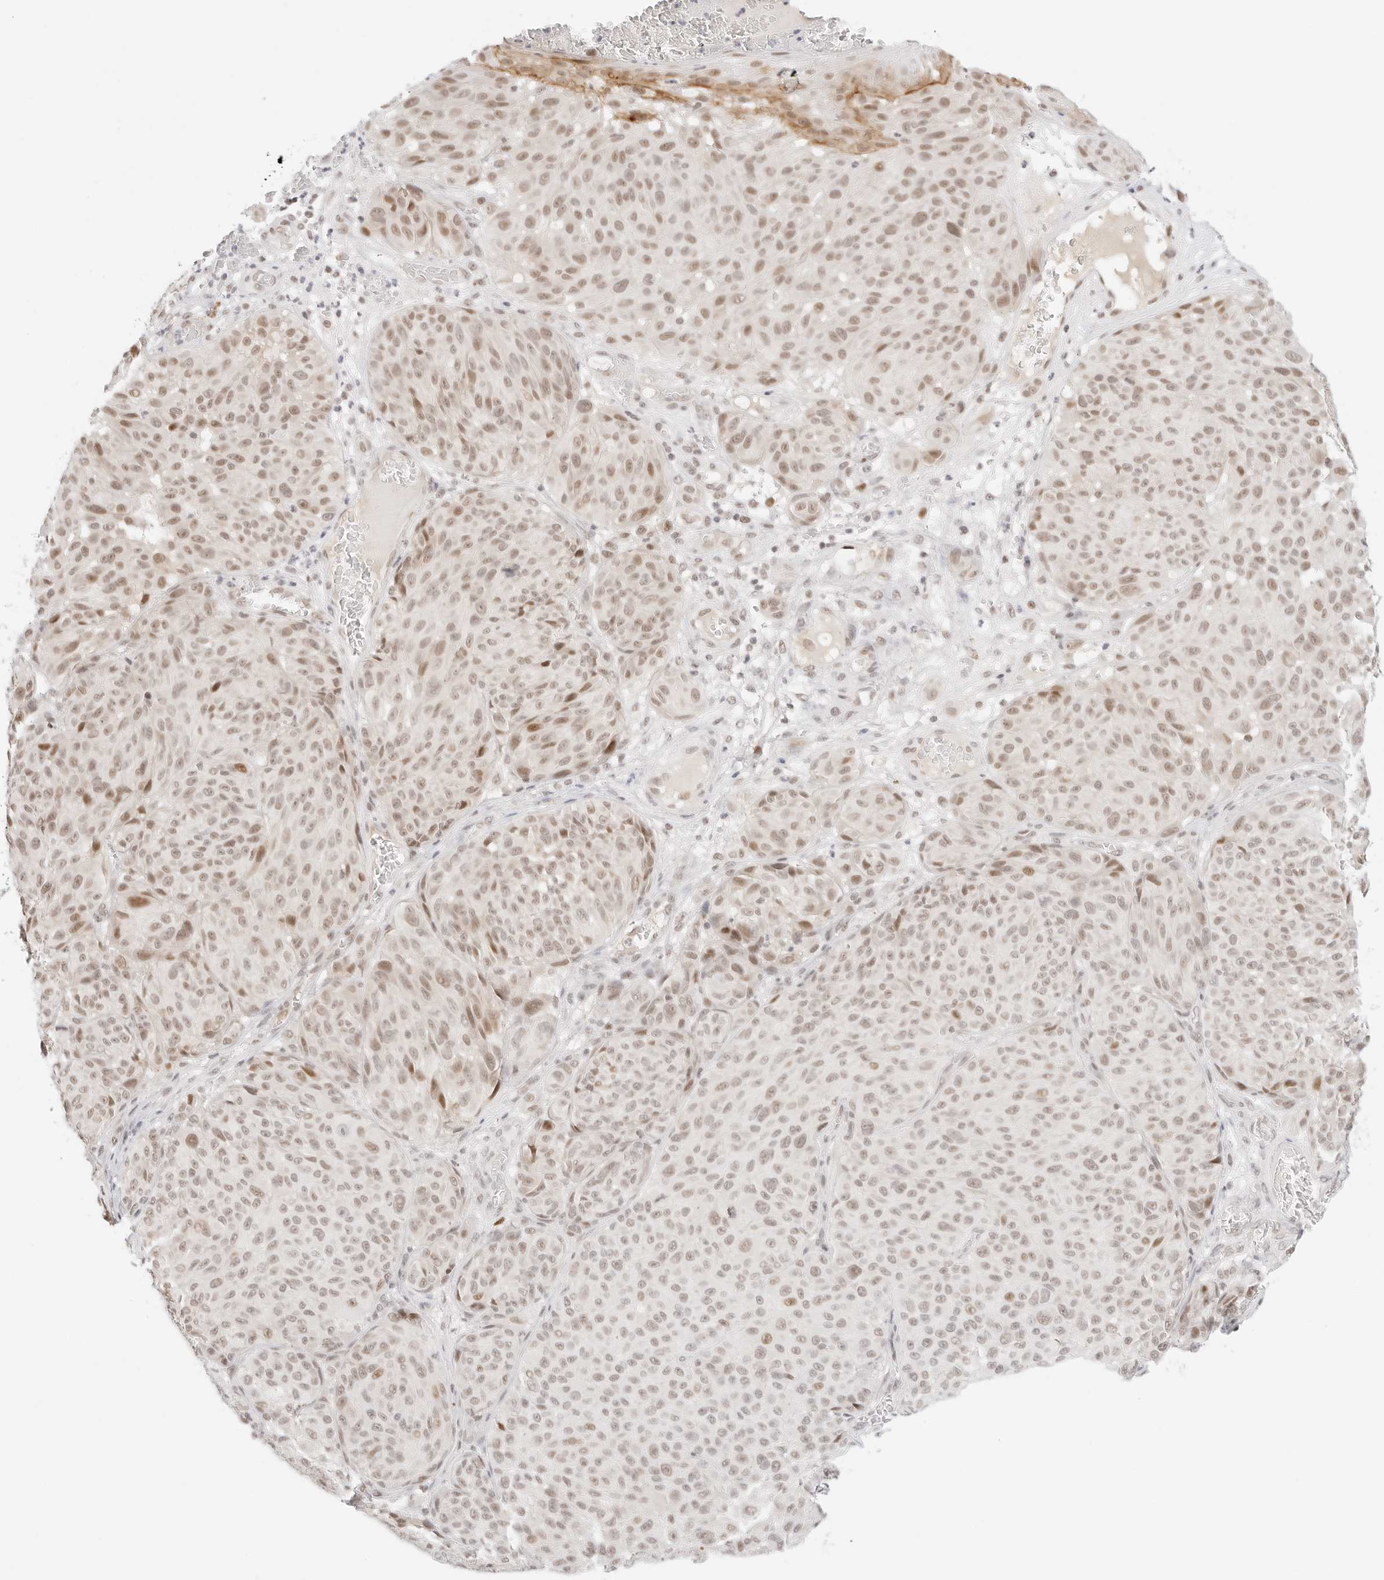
{"staining": {"intensity": "weak", "quantity": ">75%", "location": "nuclear"}, "tissue": "melanoma", "cell_type": "Tumor cells", "image_type": "cancer", "snomed": [{"axis": "morphology", "description": "Malignant melanoma, NOS"}, {"axis": "topography", "description": "Skin"}], "caption": "A high-resolution histopathology image shows IHC staining of melanoma, which reveals weak nuclear staining in about >75% of tumor cells.", "gene": "ITGA6", "patient": {"sex": "male", "age": 83}}